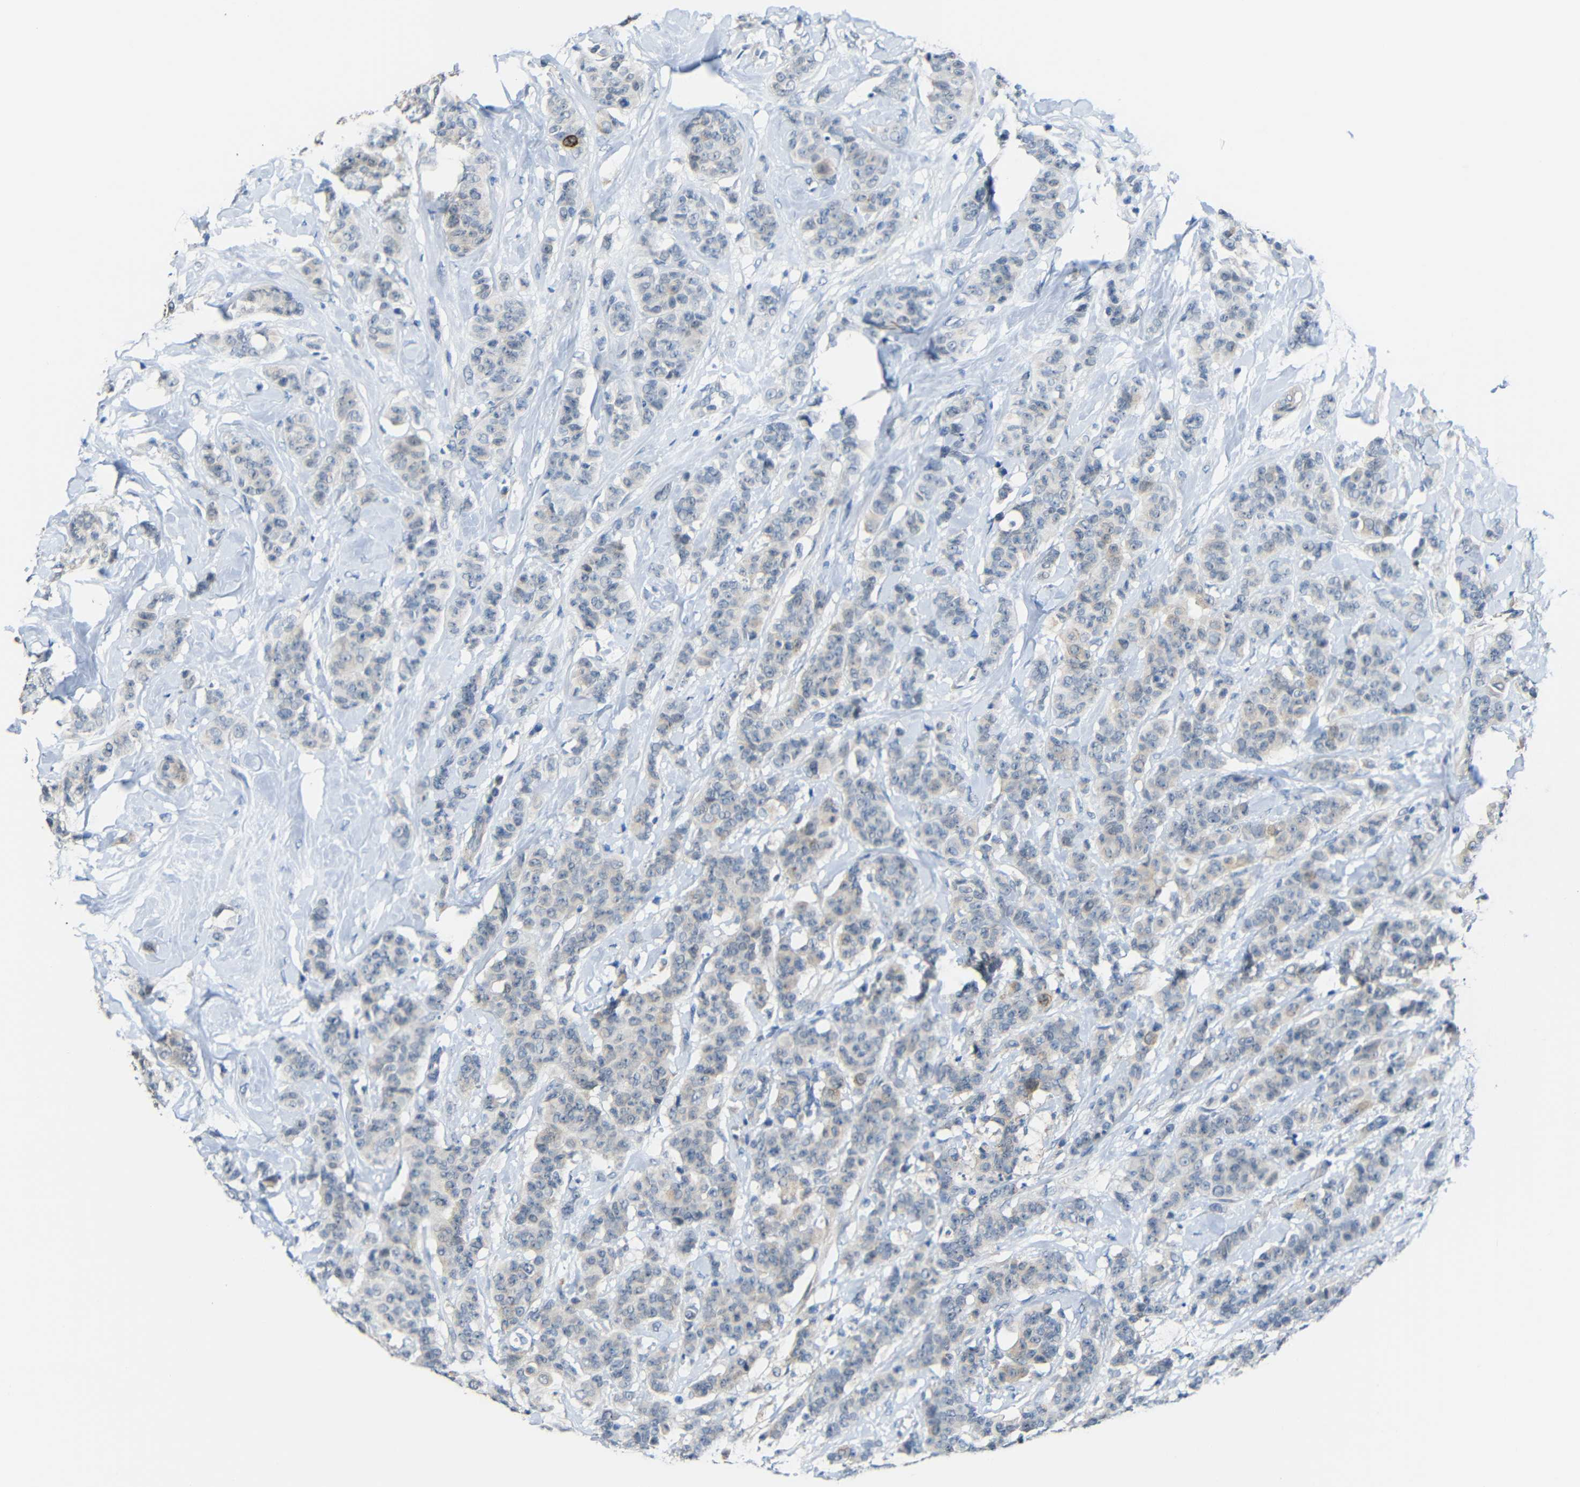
{"staining": {"intensity": "negative", "quantity": "none", "location": "none"}, "tissue": "breast cancer", "cell_type": "Tumor cells", "image_type": "cancer", "snomed": [{"axis": "morphology", "description": "Normal tissue, NOS"}, {"axis": "morphology", "description": "Duct carcinoma"}, {"axis": "topography", "description": "Breast"}], "caption": "Immunohistochemical staining of breast cancer (intraductal carcinoma) shows no significant expression in tumor cells.", "gene": "STBD1", "patient": {"sex": "female", "age": 40}}